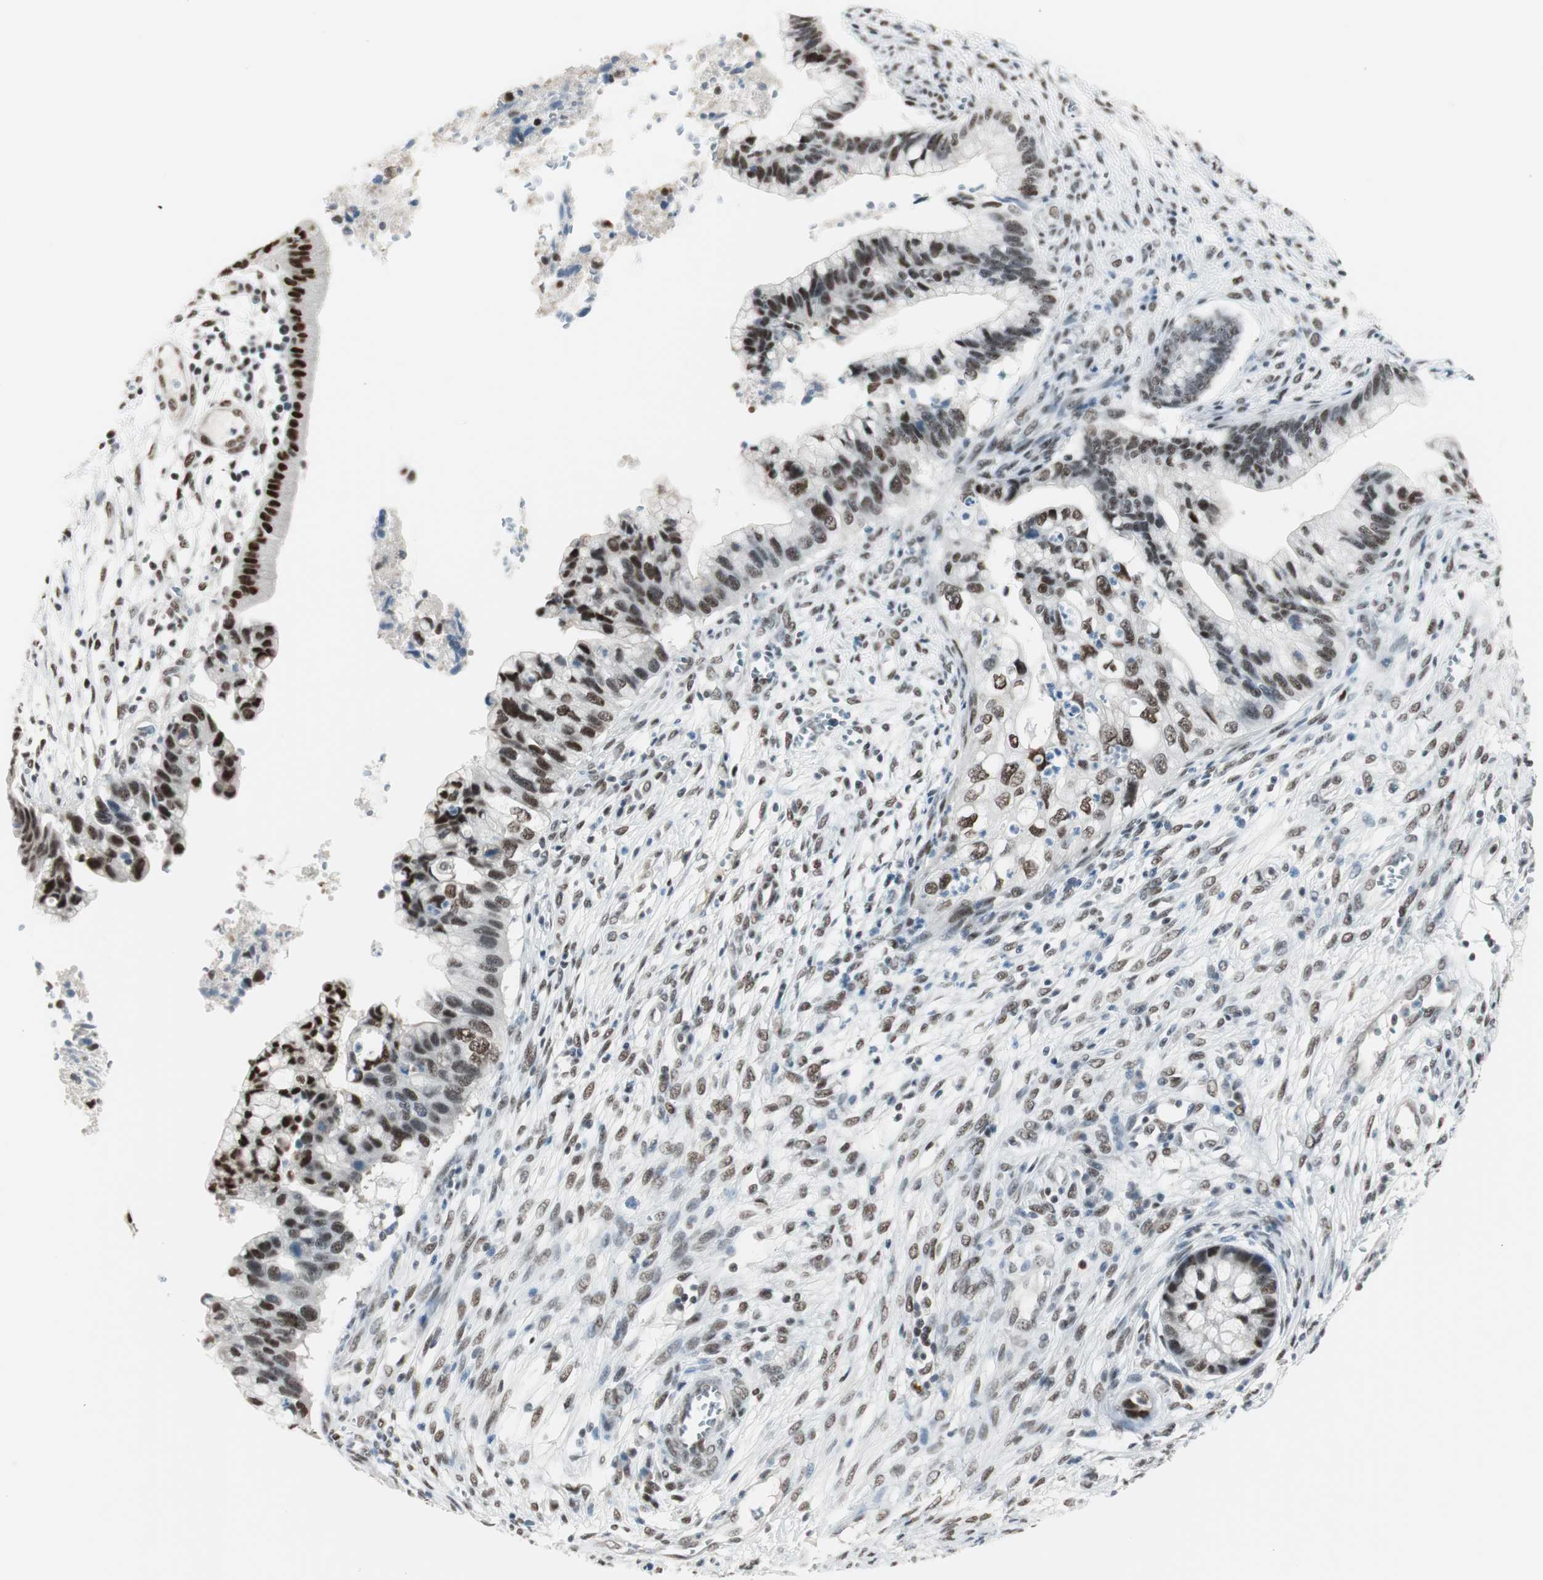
{"staining": {"intensity": "moderate", "quantity": ">75%", "location": "nuclear"}, "tissue": "cervical cancer", "cell_type": "Tumor cells", "image_type": "cancer", "snomed": [{"axis": "morphology", "description": "Adenocarcinoma, NOS"}, {"axis": "topography", "description": "Cervix"}], "caption": "Moderate nuclear protein staining is identified in about >75% of tumor cells in adenocarcinoma (cervical).", "gene": "HEXIM1", "patient": {"sex": "female", "age": 44}}